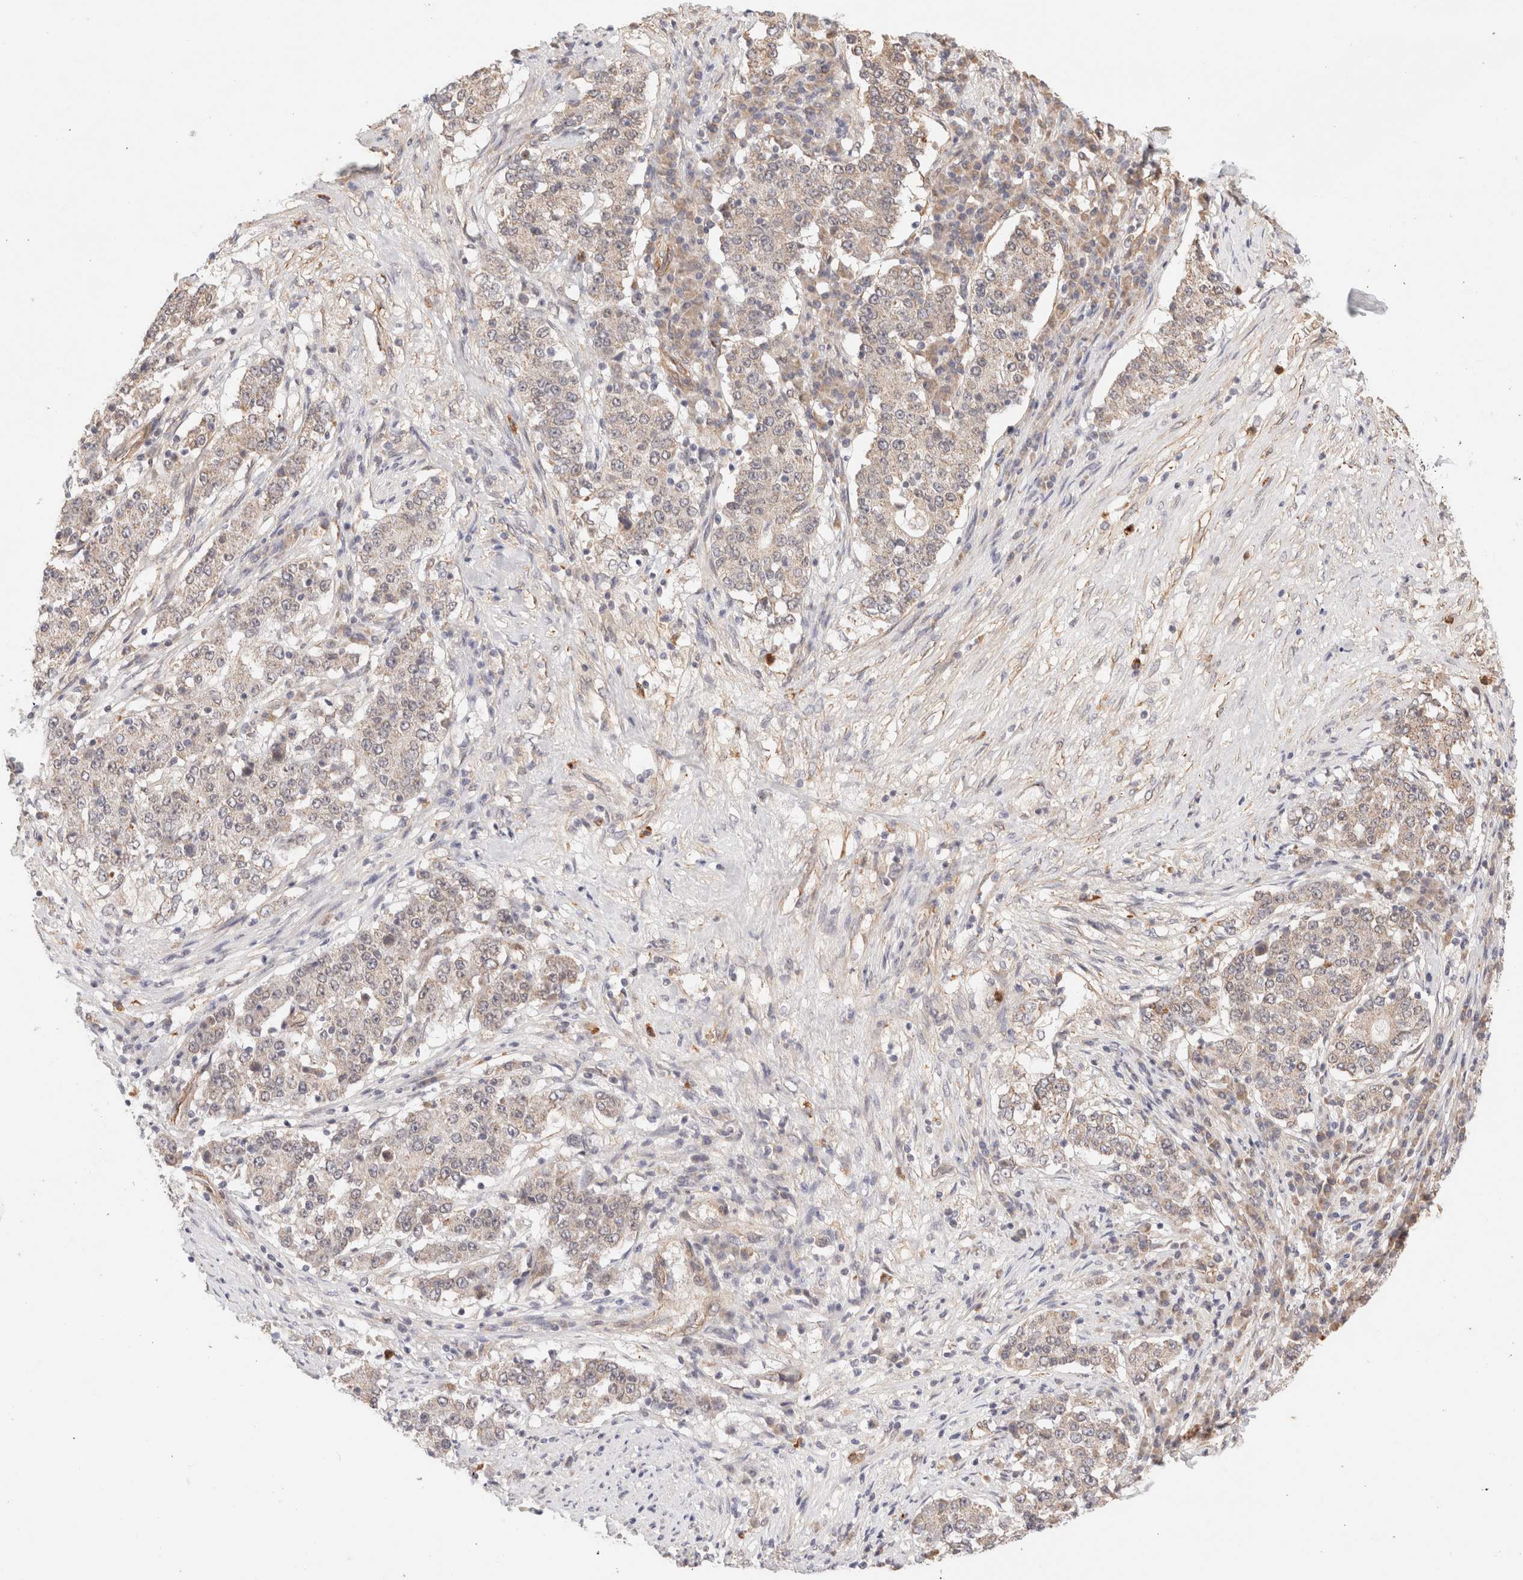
{"staining": {"intensity": "weak", "quantity": ">75%", "location": "cytoplasmic/membranous"}, "tissue": "stomach cancer", "cell_type": "Tumor cells", "image_type": "cancer", "snomed": [{"axis": "morphology", "description": "Adenocarcinoma, NOS"}, {"axis": "topography", "description": "Stomach"}], "caption": "A low amount of weak cytoplasmic/membranous staining is identified in about >75% of tumor cells in stomach cancer (adenocarcinoma) tissue.", "gene": "BRPF3", "patient": {"sex": "male", "age": 59}}